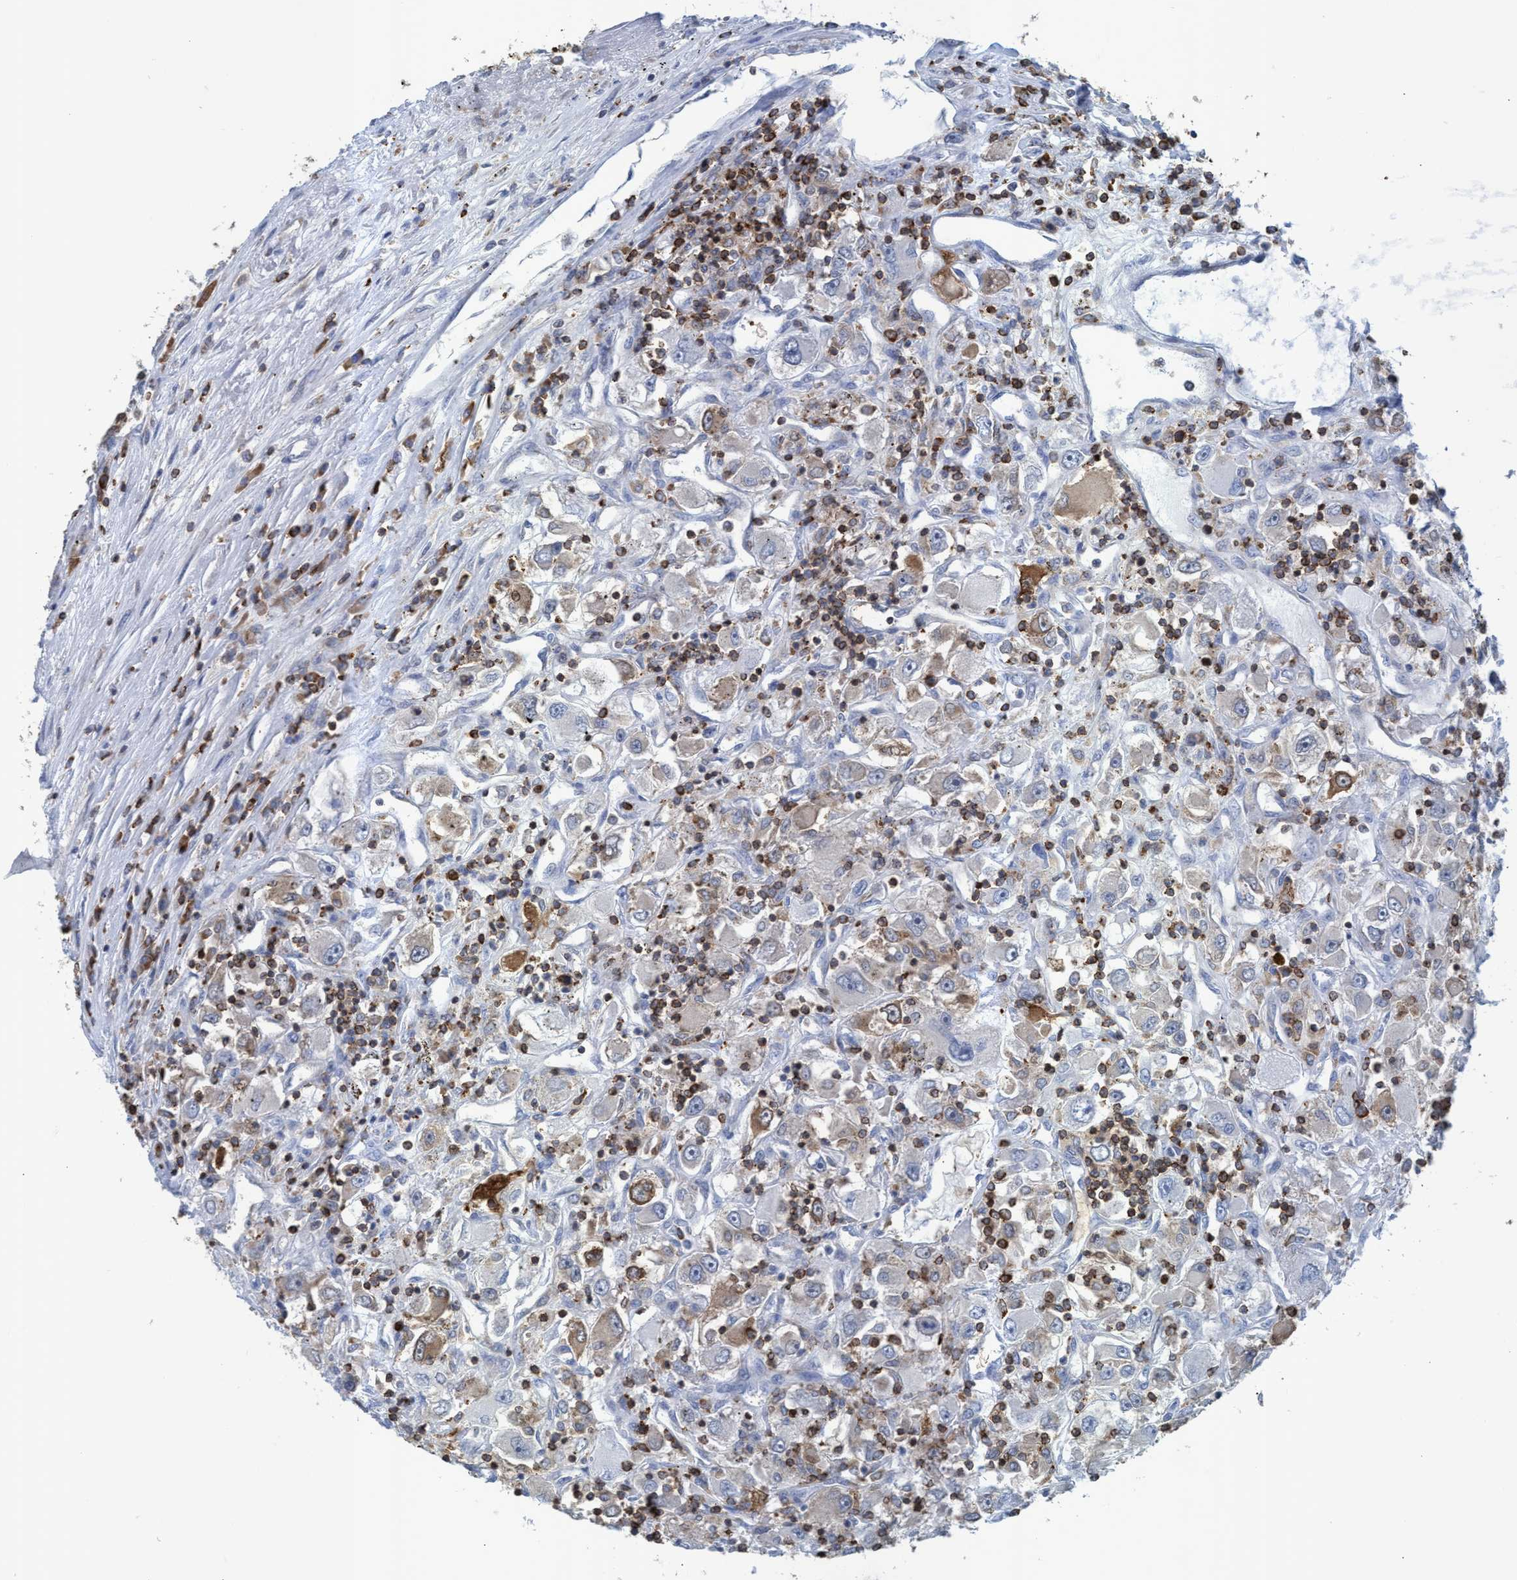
{"staining": {"intensity": "moderate", "quantity": "<25%", "location": "cytoplasmic/membranous"}, "tissue": "renal cancer", "cell_type": "Tumor cells", "image_type": "cancer", "snomed": [{"axis": "morphology", "description": "Adenocarcinoma, NOS"}, {"axis": "topography", "description": "Kidney"}], "caption": "Approximately <25% of tumor cells in adenocarcinoma (renal) reveal moderate cytoplasmic/membranous protein expression as visualized by brown immunohistochemical staining.", "gene": "EZR", "patient": {"sex": "female", "age": 52}}